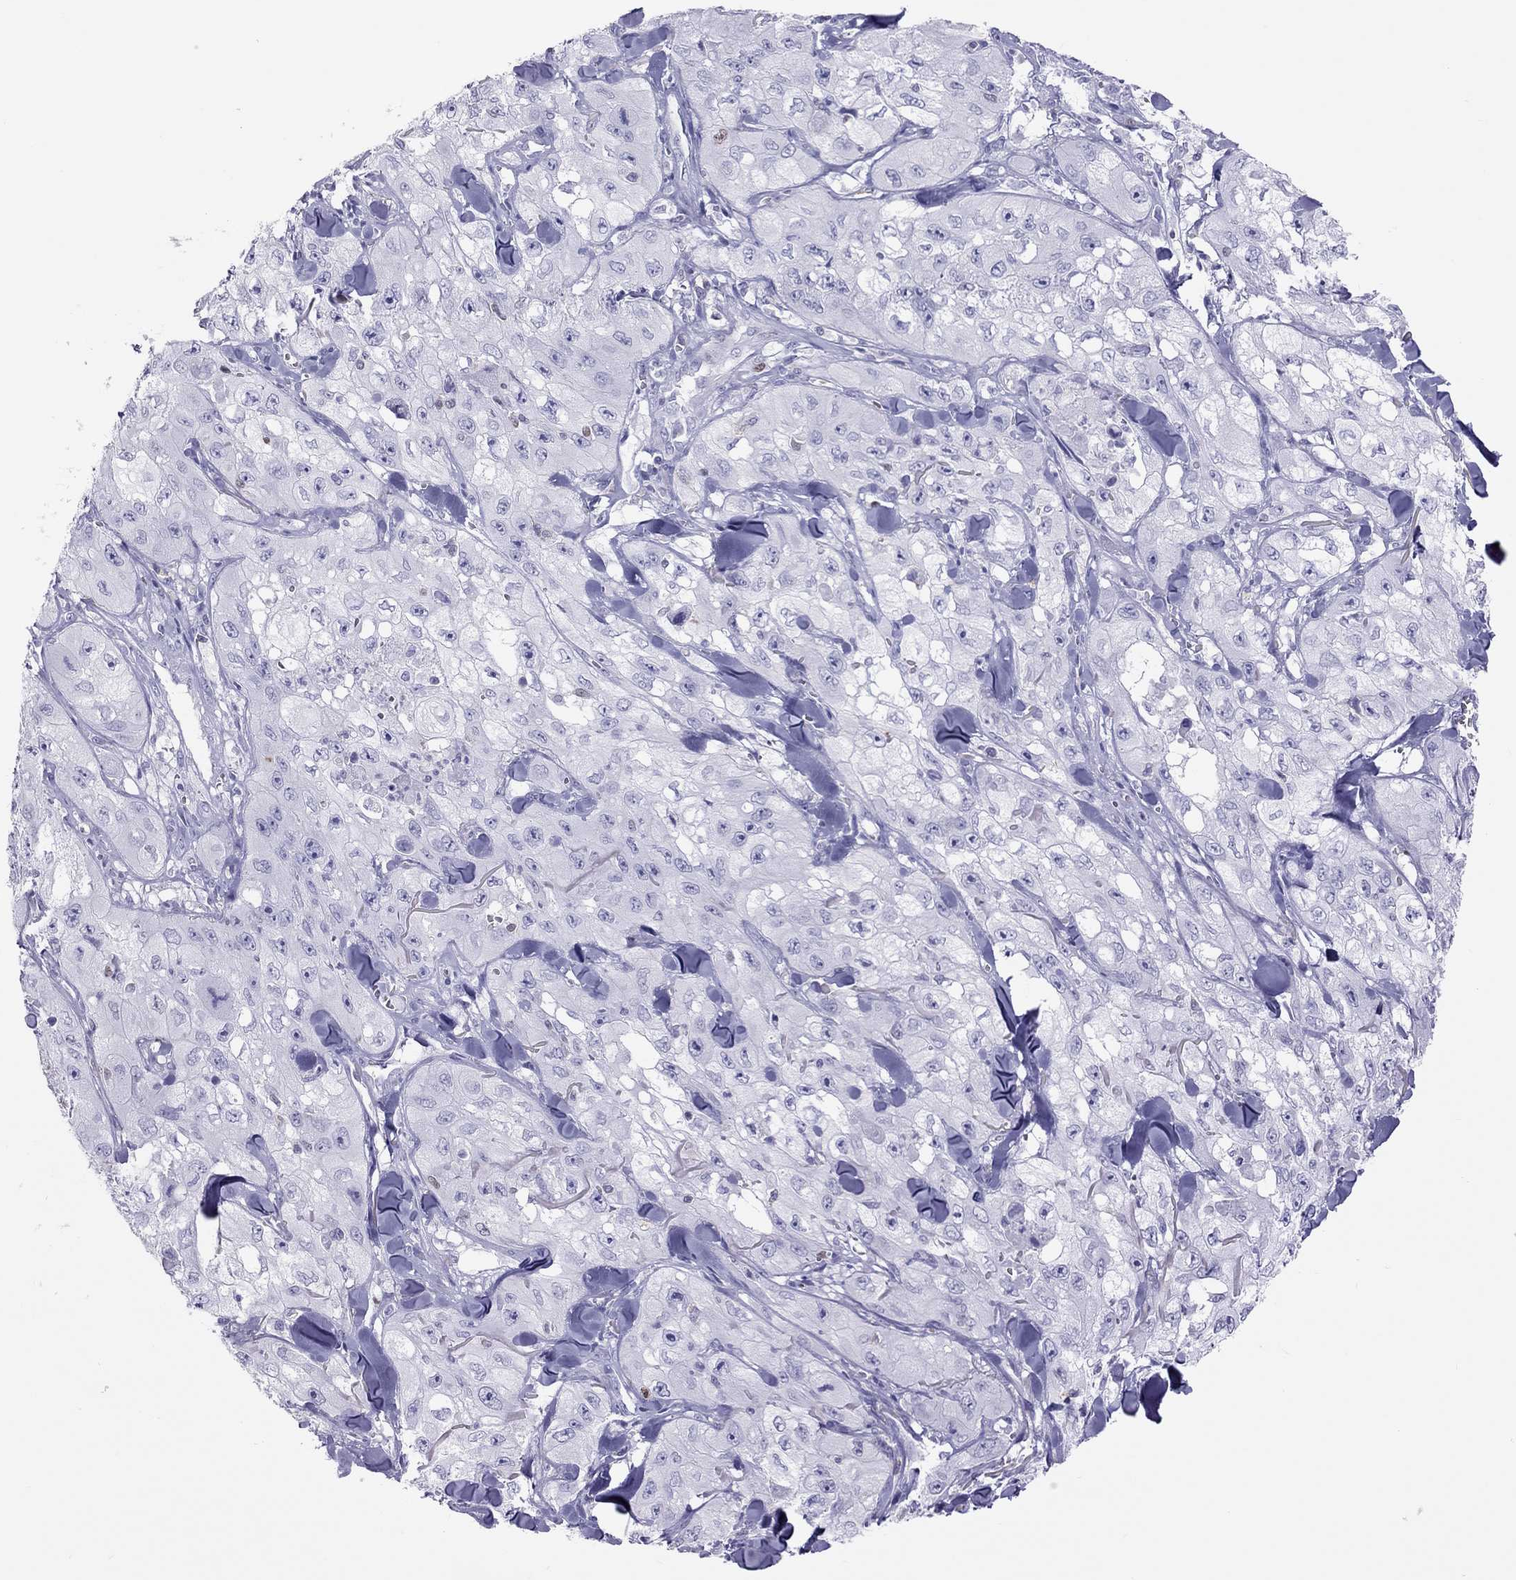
{"staining": {"intensity": "negative", "quantity": "none", "location": "none"}, "tissue": "skin cancer", "cell_type": "Tumor cells", "image_type": "cancer", "snomed": [{"axis": "morphology", "description": "Squamous cell carcinoma, NOS"}, {"axis": "topography", "description": "Skin"}, {"axis": "topography", "description": "Subcutis"}], "caption": "This is an immunohistochemistry photomicrograph of skin cancer (squamous cell carcinoma). There is no positivity in tumor cells.", "gene": "STAG3", "patient": {"sex": "male", "age": 73}}